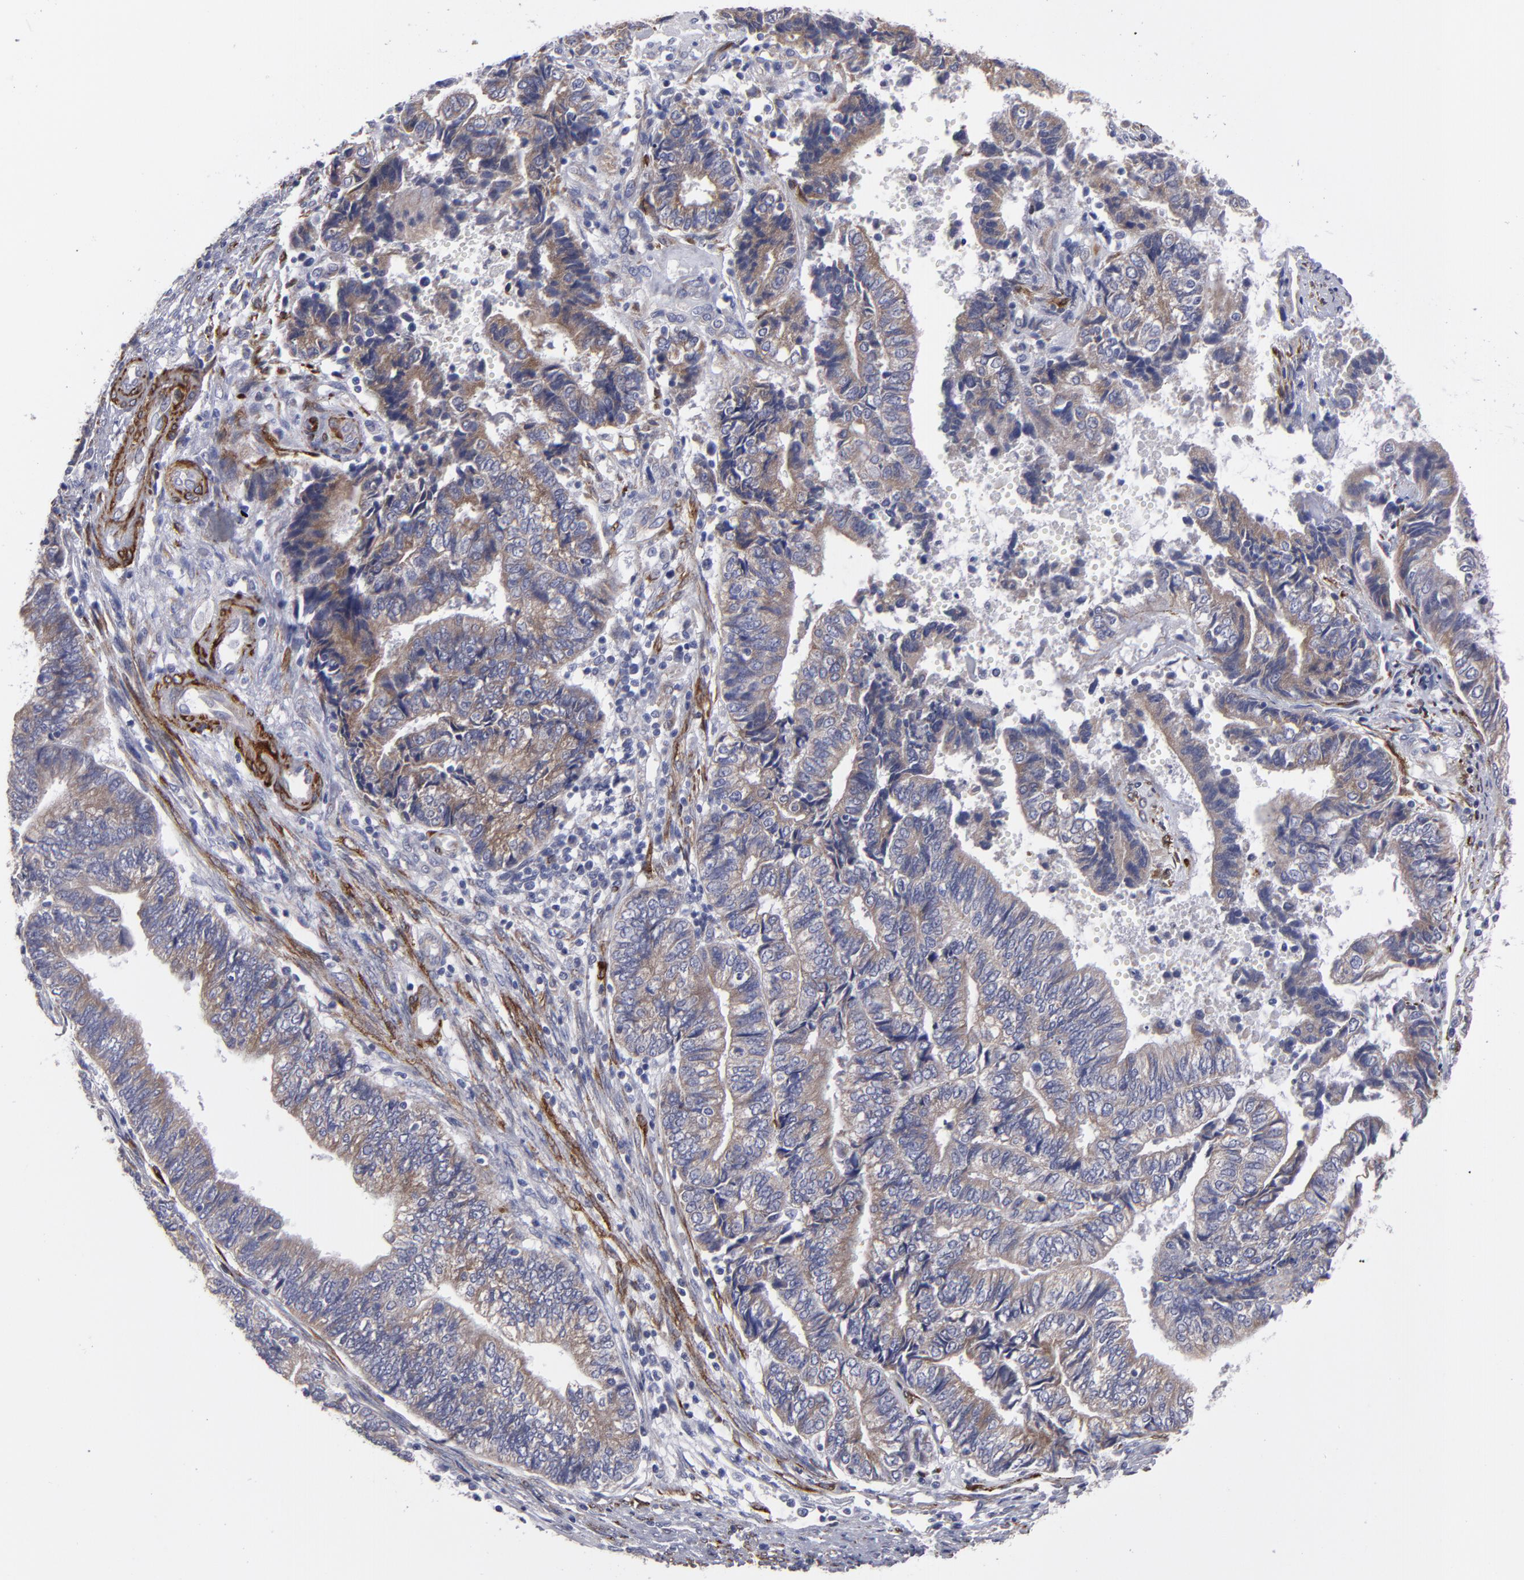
{"staining": {"intensity": "moderate", "quantity": ">75%", "location": "cytoplasmic/membranous"}, "tissue": "endometrial cancer", "cell_type": "Tumor cells", "image_type": "cancer", "snomed": [{"axis": "morphology", "description": "Adenocarcinoma, NOS"}, {"axis": "topography", "description": "Uterus"}, {"axis": "topography", "description": "Endometrium"}], "caption": "Immunohistochemistry (IHC) micrograph of human adenocarcinoma (endometrial) stained for a protein (brown), which reveals medium levels of moderate cytoplasmic/membranous expression in about >75% of tumor cells.", "gene": "SLMAP", "patient": {"sex": "female", "age": 70}}